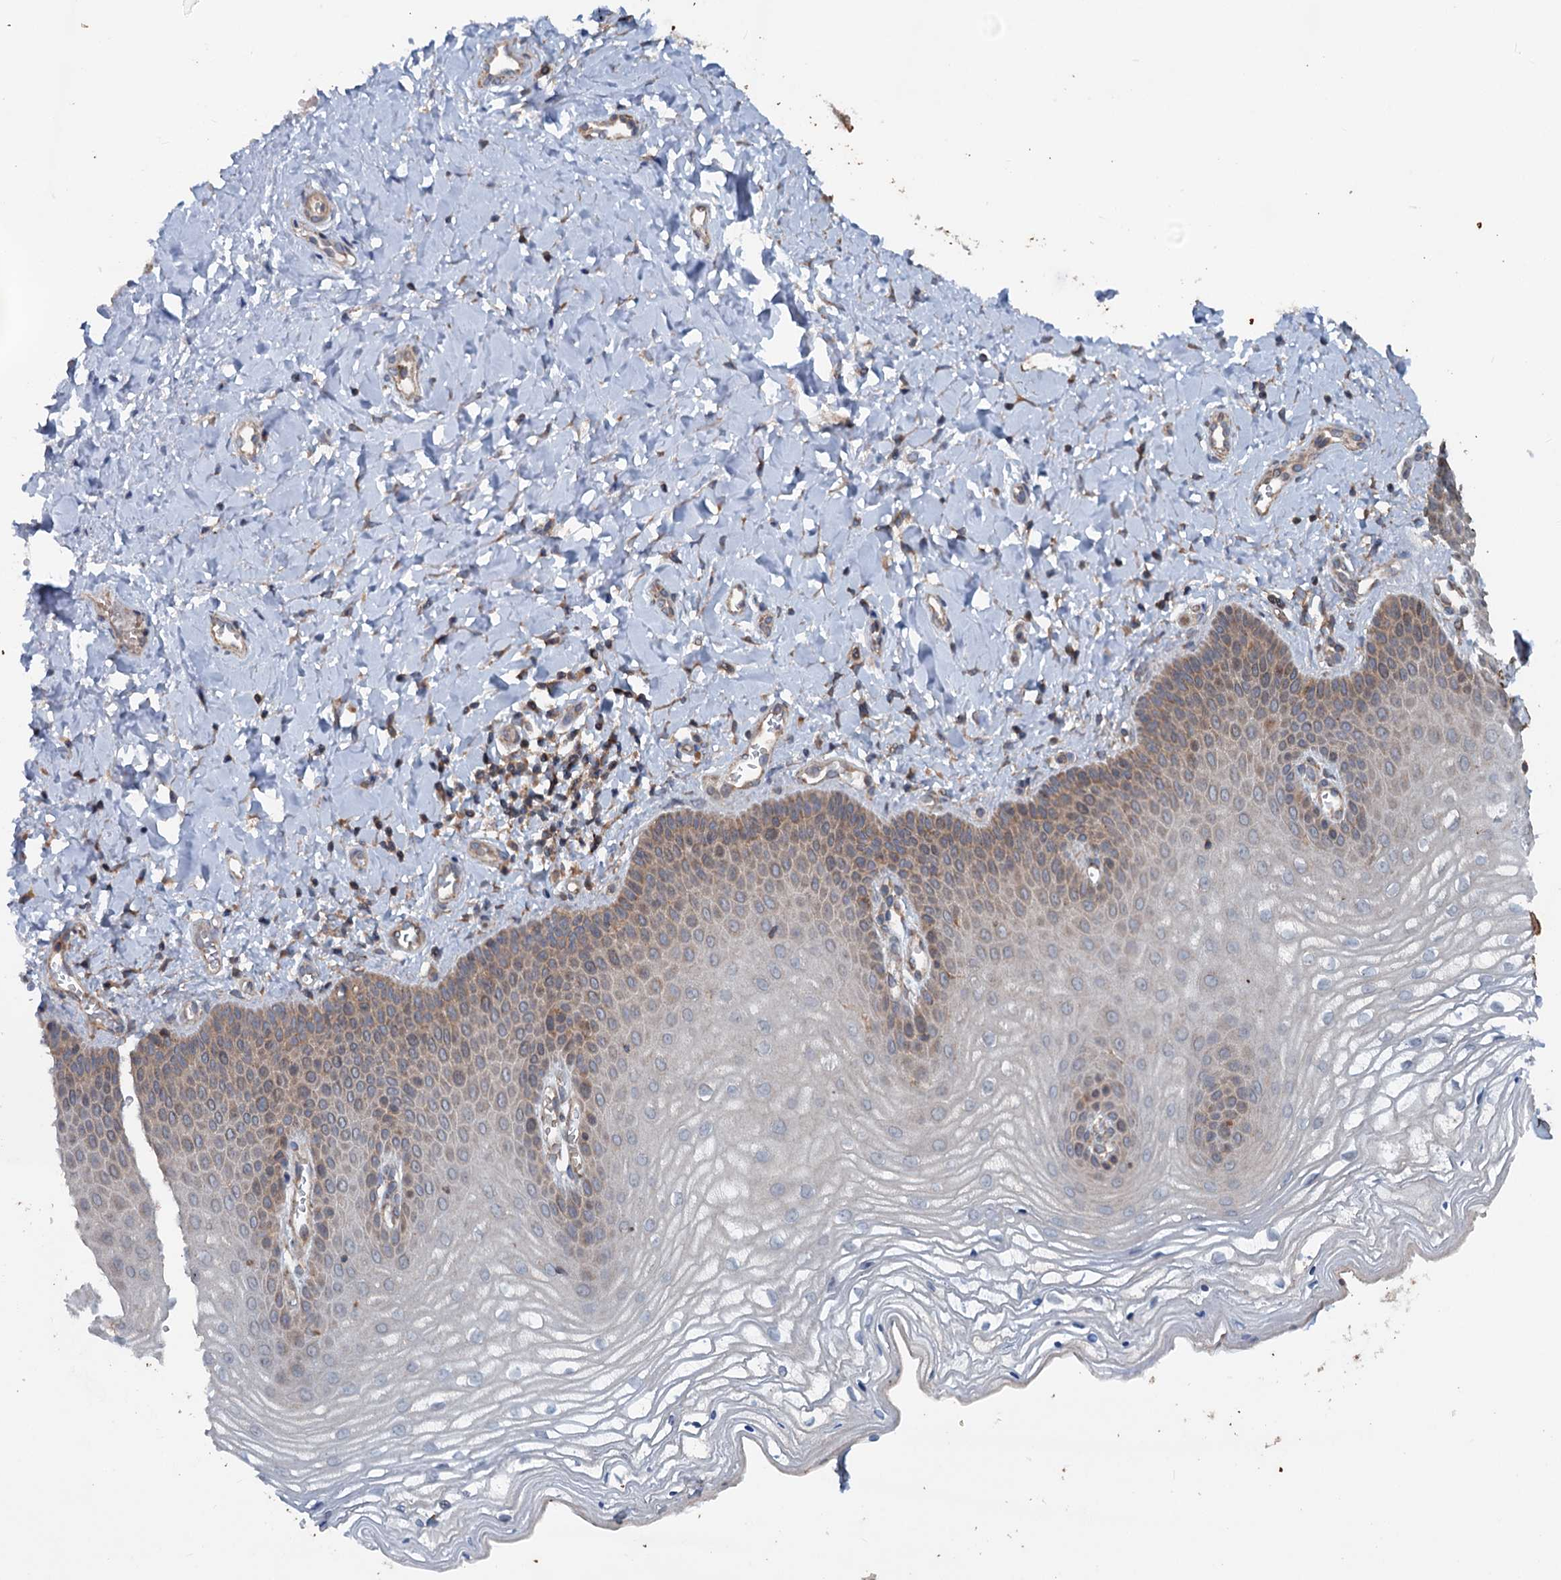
{"staining": {"intensity": "weak", "quantity": "25%-75%", "location": "cytoplasmic/membranous"}, "tissue": "vagina", "cell_type": "Squamous epithelial cells", "image_type": "normal", "snomed": [{"axis": "morphology", "description": "Normal tissue, NOS"}, {"axis": "topography", "description": "Vagina"}, {"axis": "topography", "description": "Cervix"}], "caption": "This histopathology image displays immunohistochemistry staining of benign human vagina, with low weak cytoplasmic/membranous staining in about 25%-75% of squamous epithelial cells.", "gene": "TEDC1", "patient": {"sex": "female", "age": 40}}